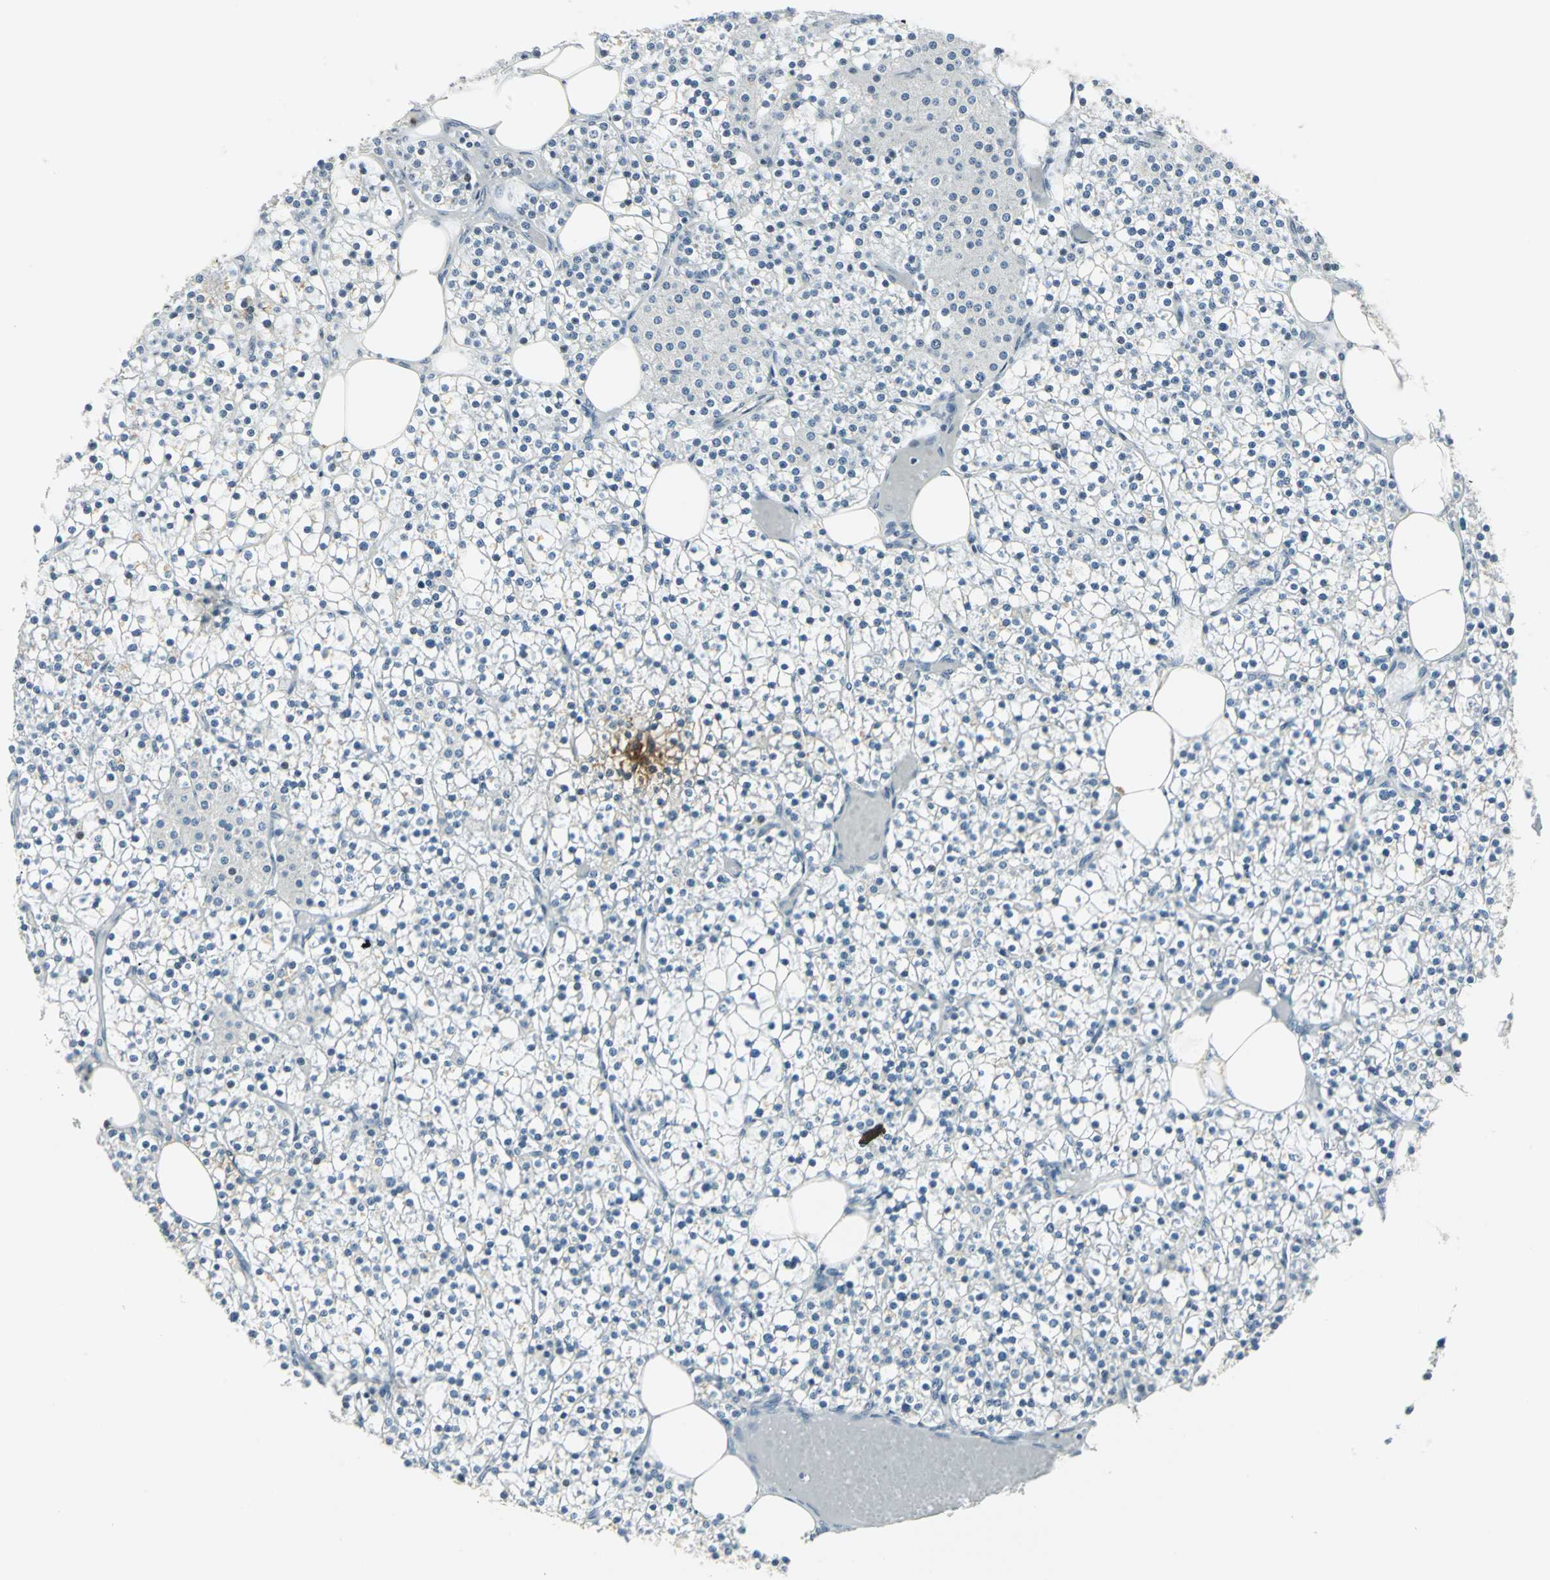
{"staining": {"intensity": "negative", "quantity": "none", "location": "none"}, "tissue": "parathyroid gland", "cell_type": "Glandular cells", "image_type": "normal", "snomed": [{"axis": "morphology", "description": "Normal tissue, NOS"}, {"axis": "topography", "description": "Parathyroid gland"}], "caption": "Parathyroid gland stained for a protein using IHC displays no expression glandular cells.", "gene": "MEIS2", "patient": {"sex": "female", "age": 63}}